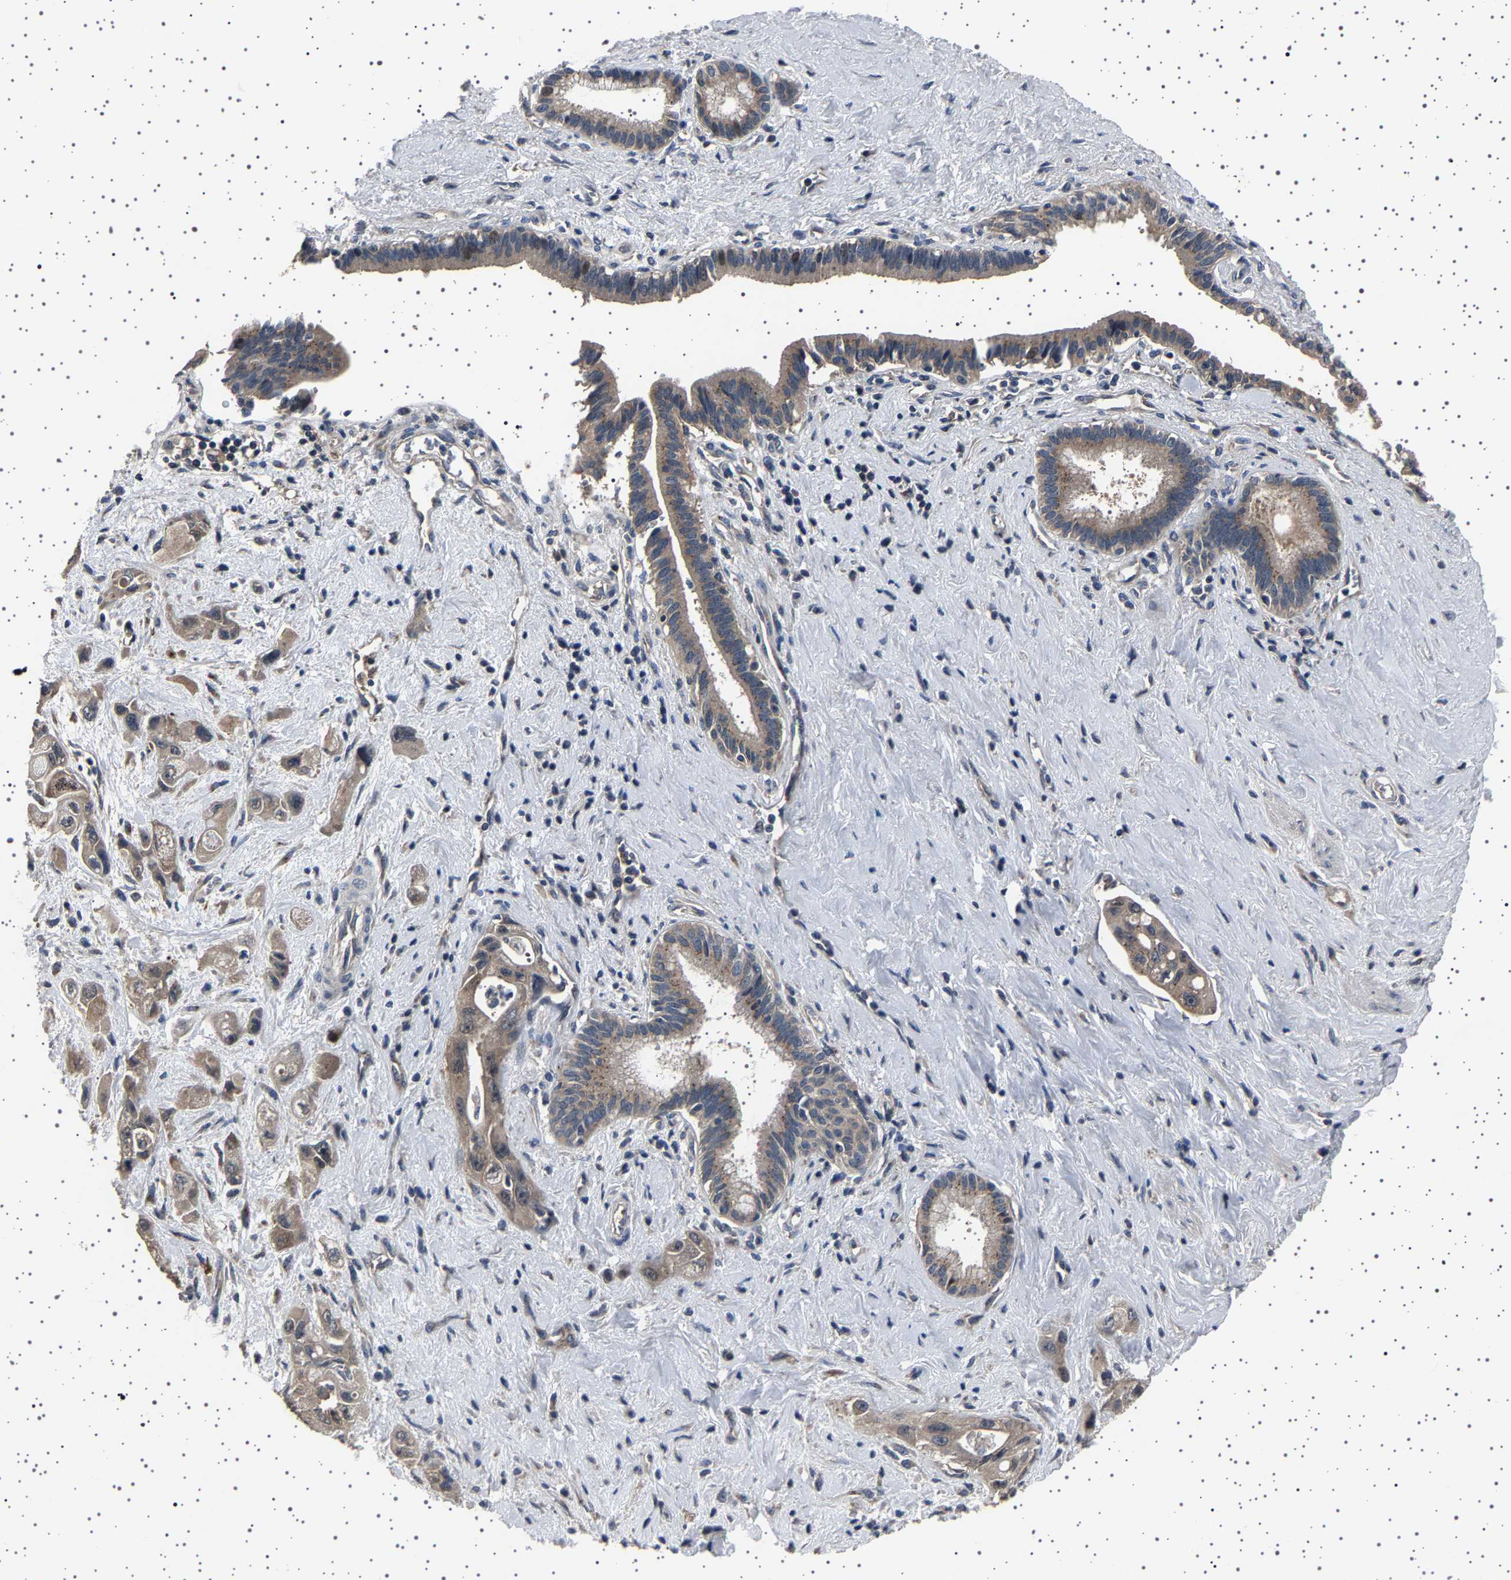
{"staining": {"intensity": "weak", "quantity": "25%-75%", "location": "cytoplasmic/membranous"}, "tissue": "pancreatic cancer", "cell_type": "Tumor cells", "image_type": "cancer", "snomed": [{"axis": "morphology", "description": "Adenocarcinoma, NOS"}, {"axis": "topography", "description": "Pancreas"}], "caption": "Protein staining by immunohistochemistry reveals weak cytoplasmic/membranous positivity in approximately 25%-75% of tumor cells in pancreatic adenocarcinoma.", "gene": "NCKAP1", "patient": {"sex": "female", "age": 66}}